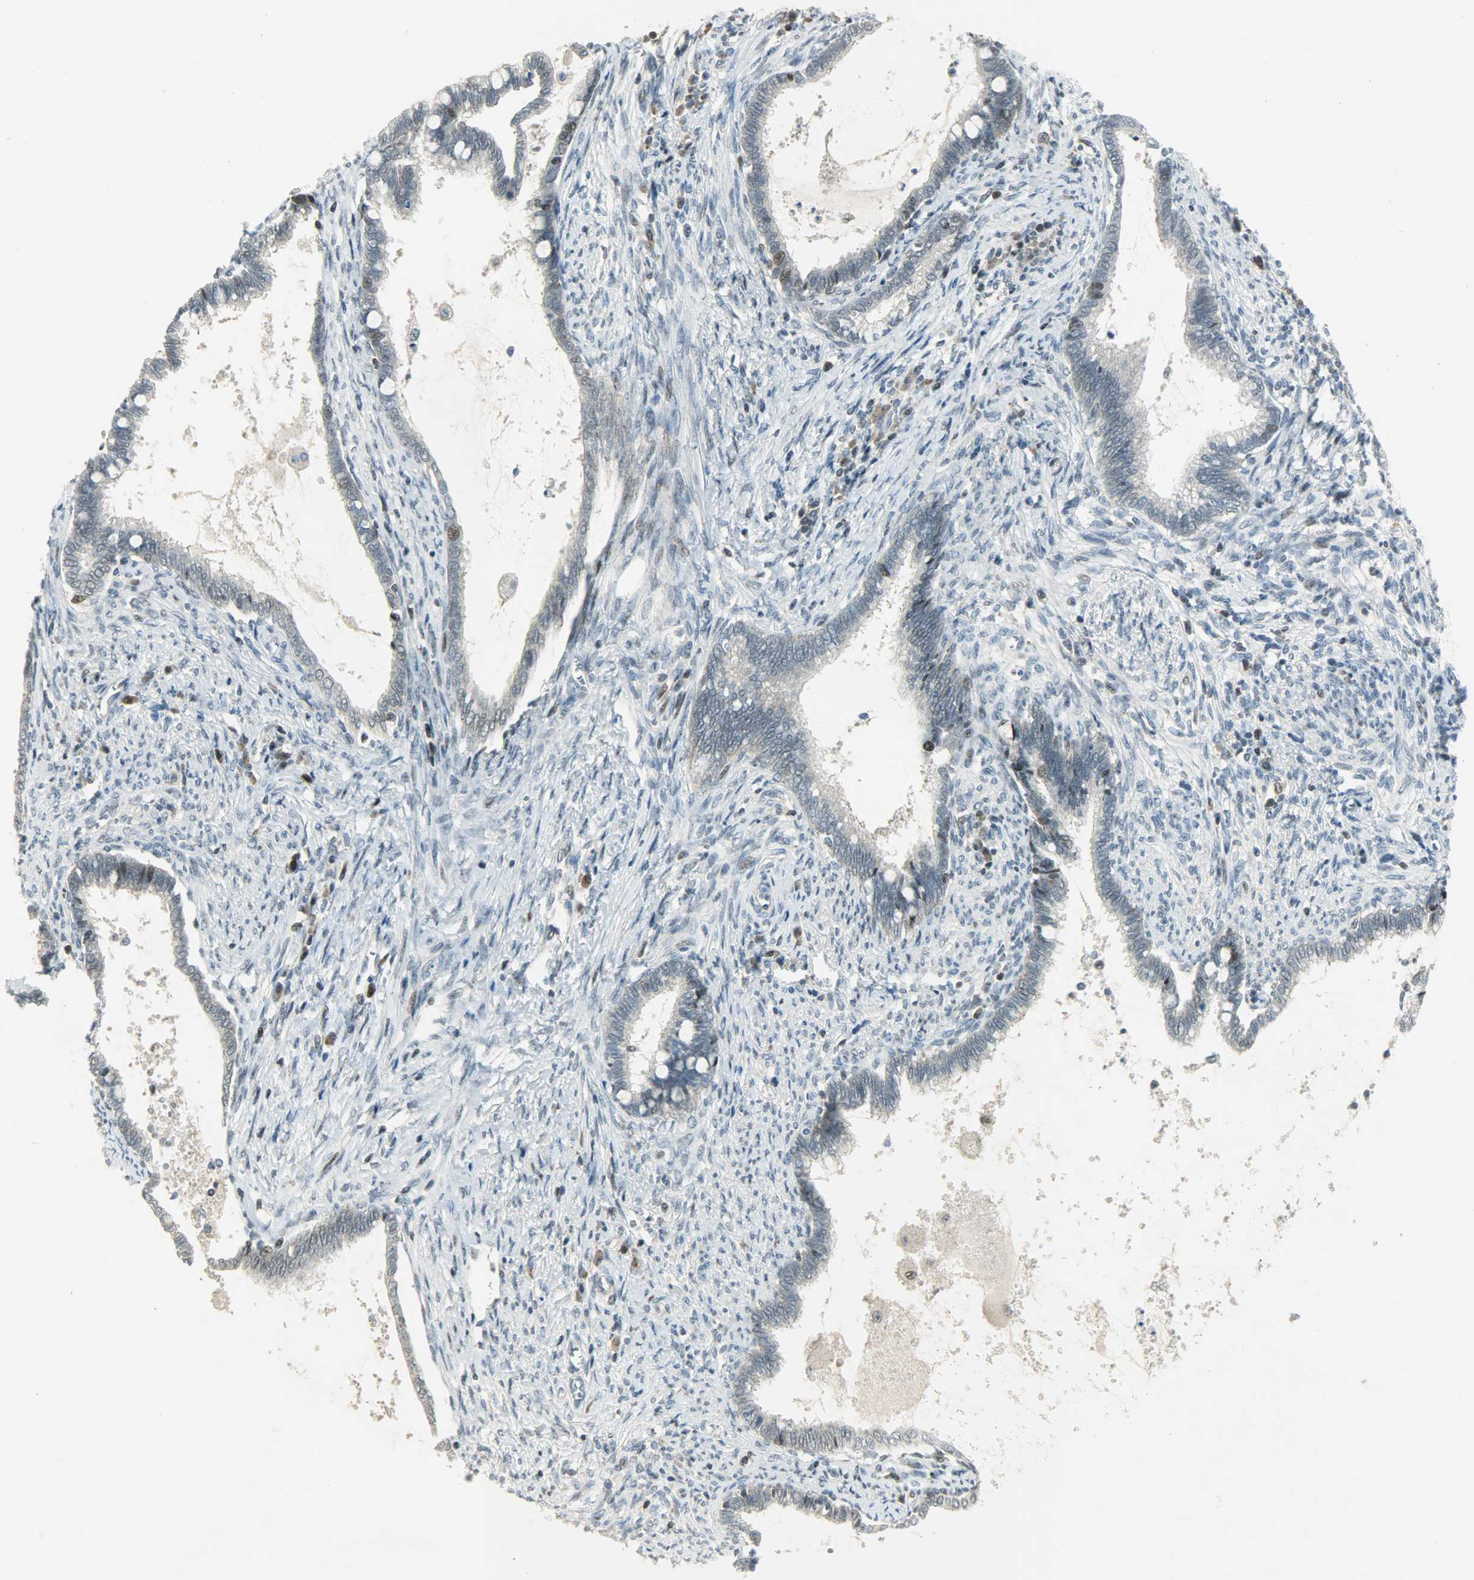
{"staining": {"intensity": "weak", "quantity": "<25%", "location": "cytoplasmic/membranous"}, "tissue": "cervical cancer", "cell_type": "Tumor cells", "image_type": "cancer", "snomed": [{"axis": "morphology", "description": "Adenocarcinoma, NOS"}, {"axis": "topography", "description": "Cervix"}], "caption": "Immunohistochemistry image of neoplastic tissue: human cervical cancer (adenocarcinoma) stained with DAB (3,3'-diaminobenzidine) reveals no significant protein staining in tumor cells.", "gene": "IL15", "patient": {"sex": "female", "age": 44}}